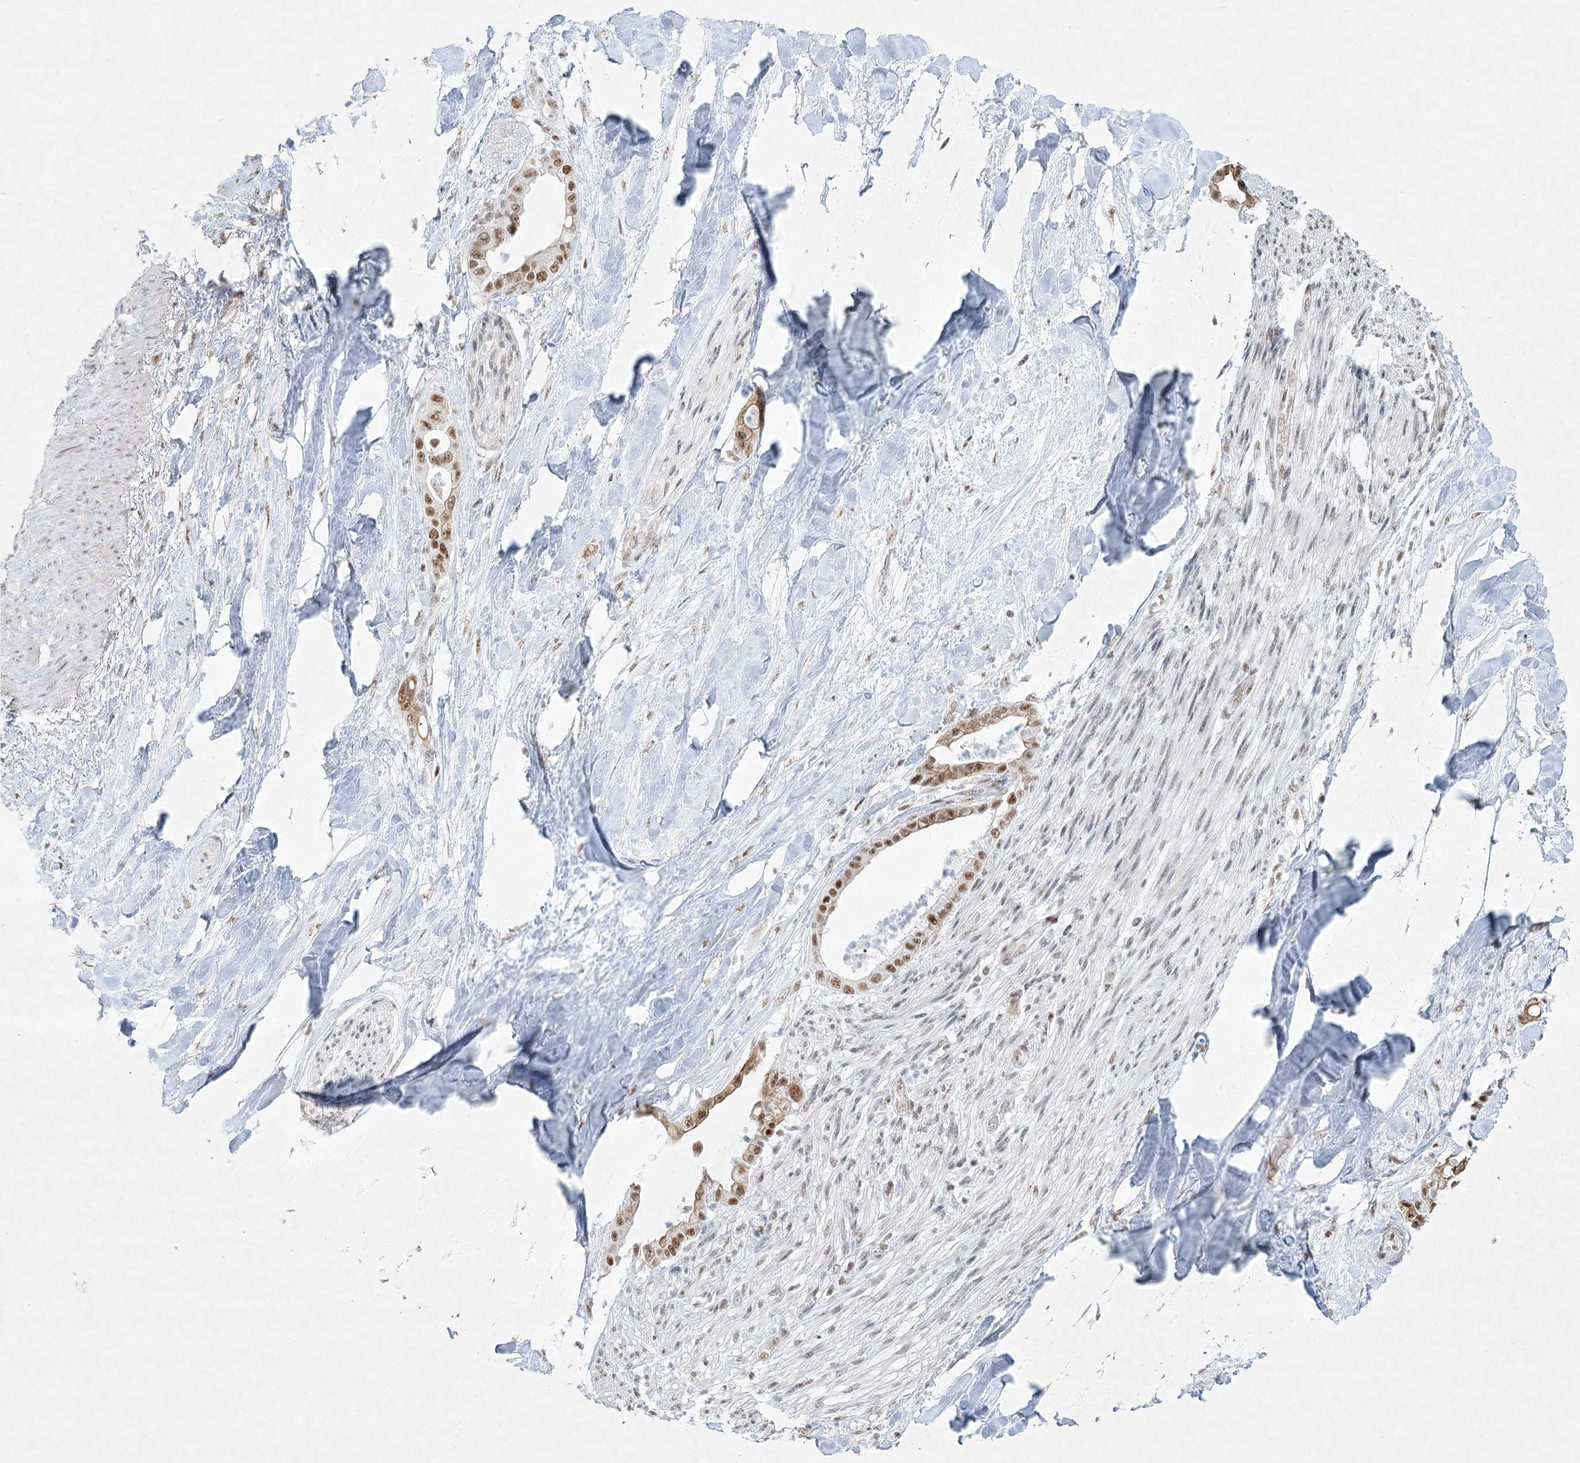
{"staining": {"intensity": "moderate", "quantity": ">75%", "location": "nuclear"}, "tissue": "liver cancer", "cell_type": "Tumor cells", "image_type": "cancer", "snomed": [{"axis": "morphology", "description": "Cholangiocarcinoma"}, {"axis": "topography", "description": "Liver"}], "caption": "Human cholangiocarcinoma (liver) stained with a protein marker demonstrates moderate staining in tumor cells.", "gene": "U2SURP", "patient": {"sex": "female", "age": 54}}